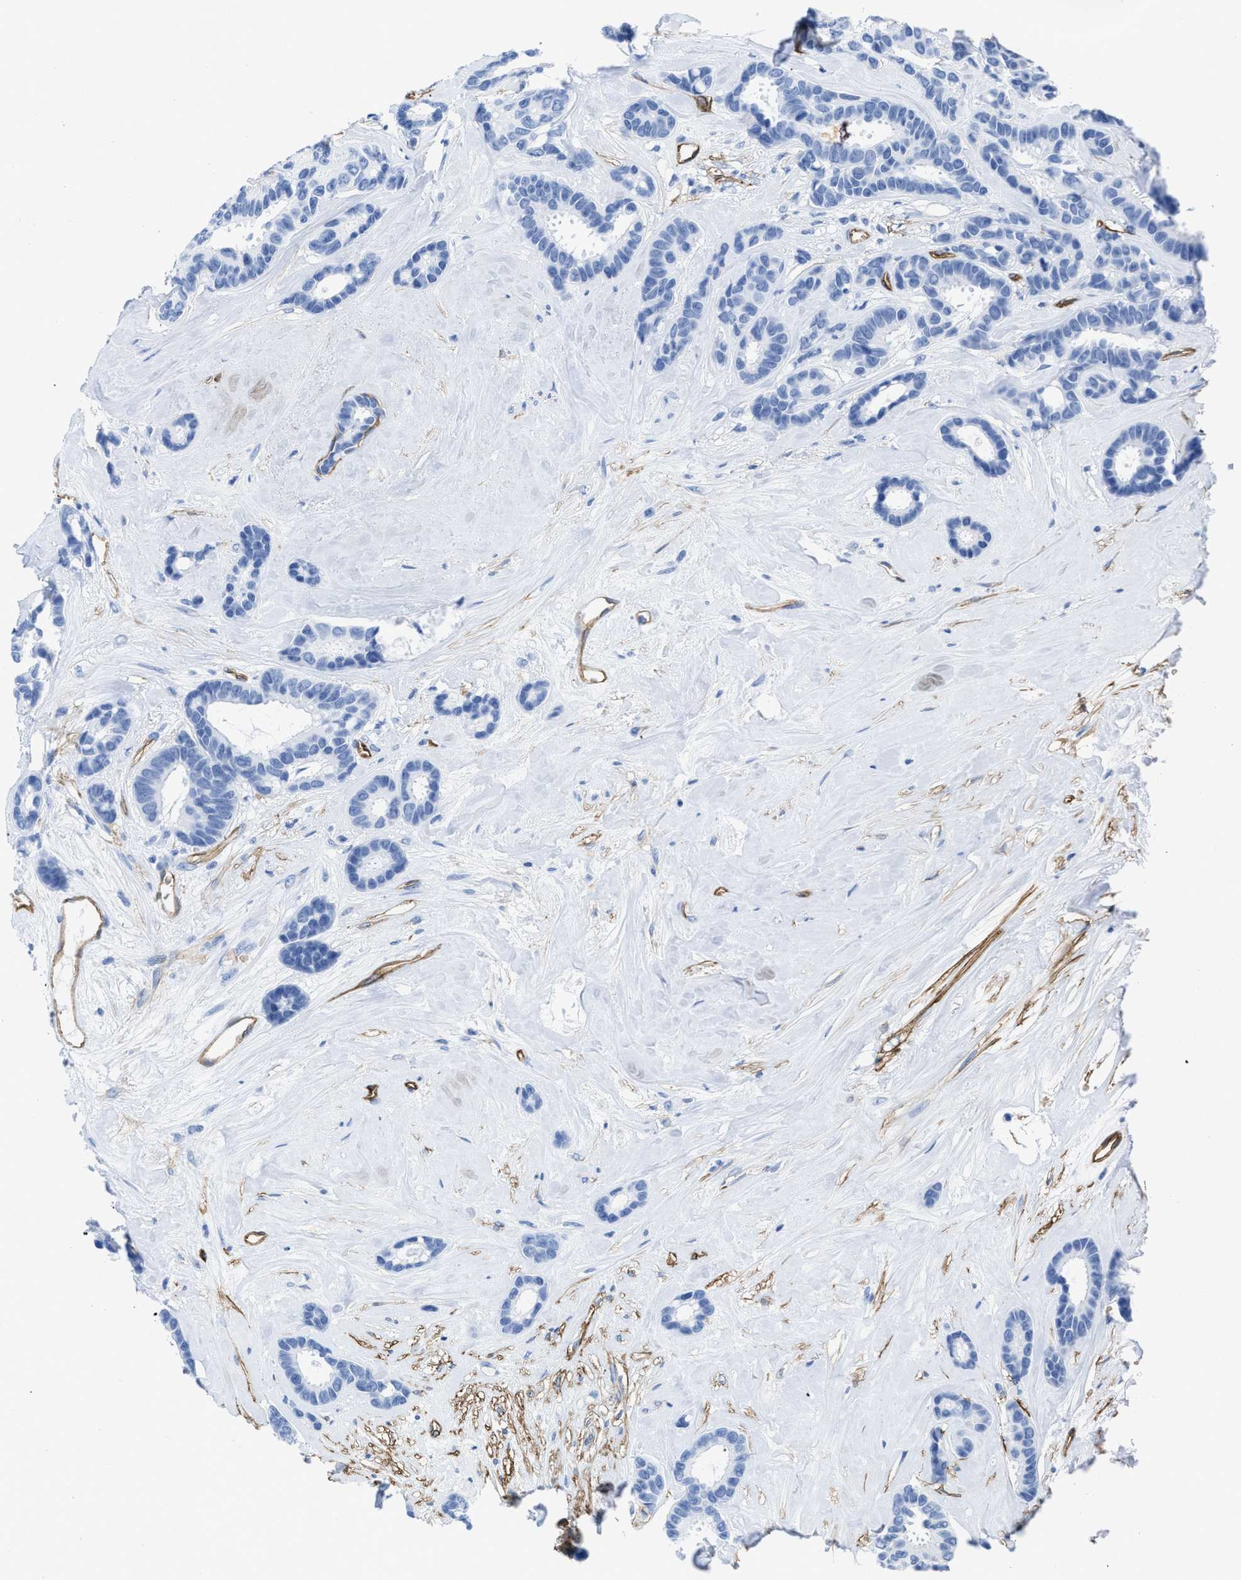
{"staining": {"intensity": "negative", "quantity": "none", "location": "none"}, "tissue": "breast cancer", "cell_type": "Tumor cells", "image_type": "cancer", "snomed": [{"axis": "morphology", "description": "Duct carcinoma"}, {"axis": "topography", "description": "Breast"}], "caption": "An image of breast intraductal carcinoma stained for a protein exhibits no brown staining in tumor cells. (Brightfield microscopy of DAB (3,3'-diaminobenzidine) immunohistochemistry at high magnification).", "gene": "AQP1", "patient": {"sex": "female", "age": 87}}